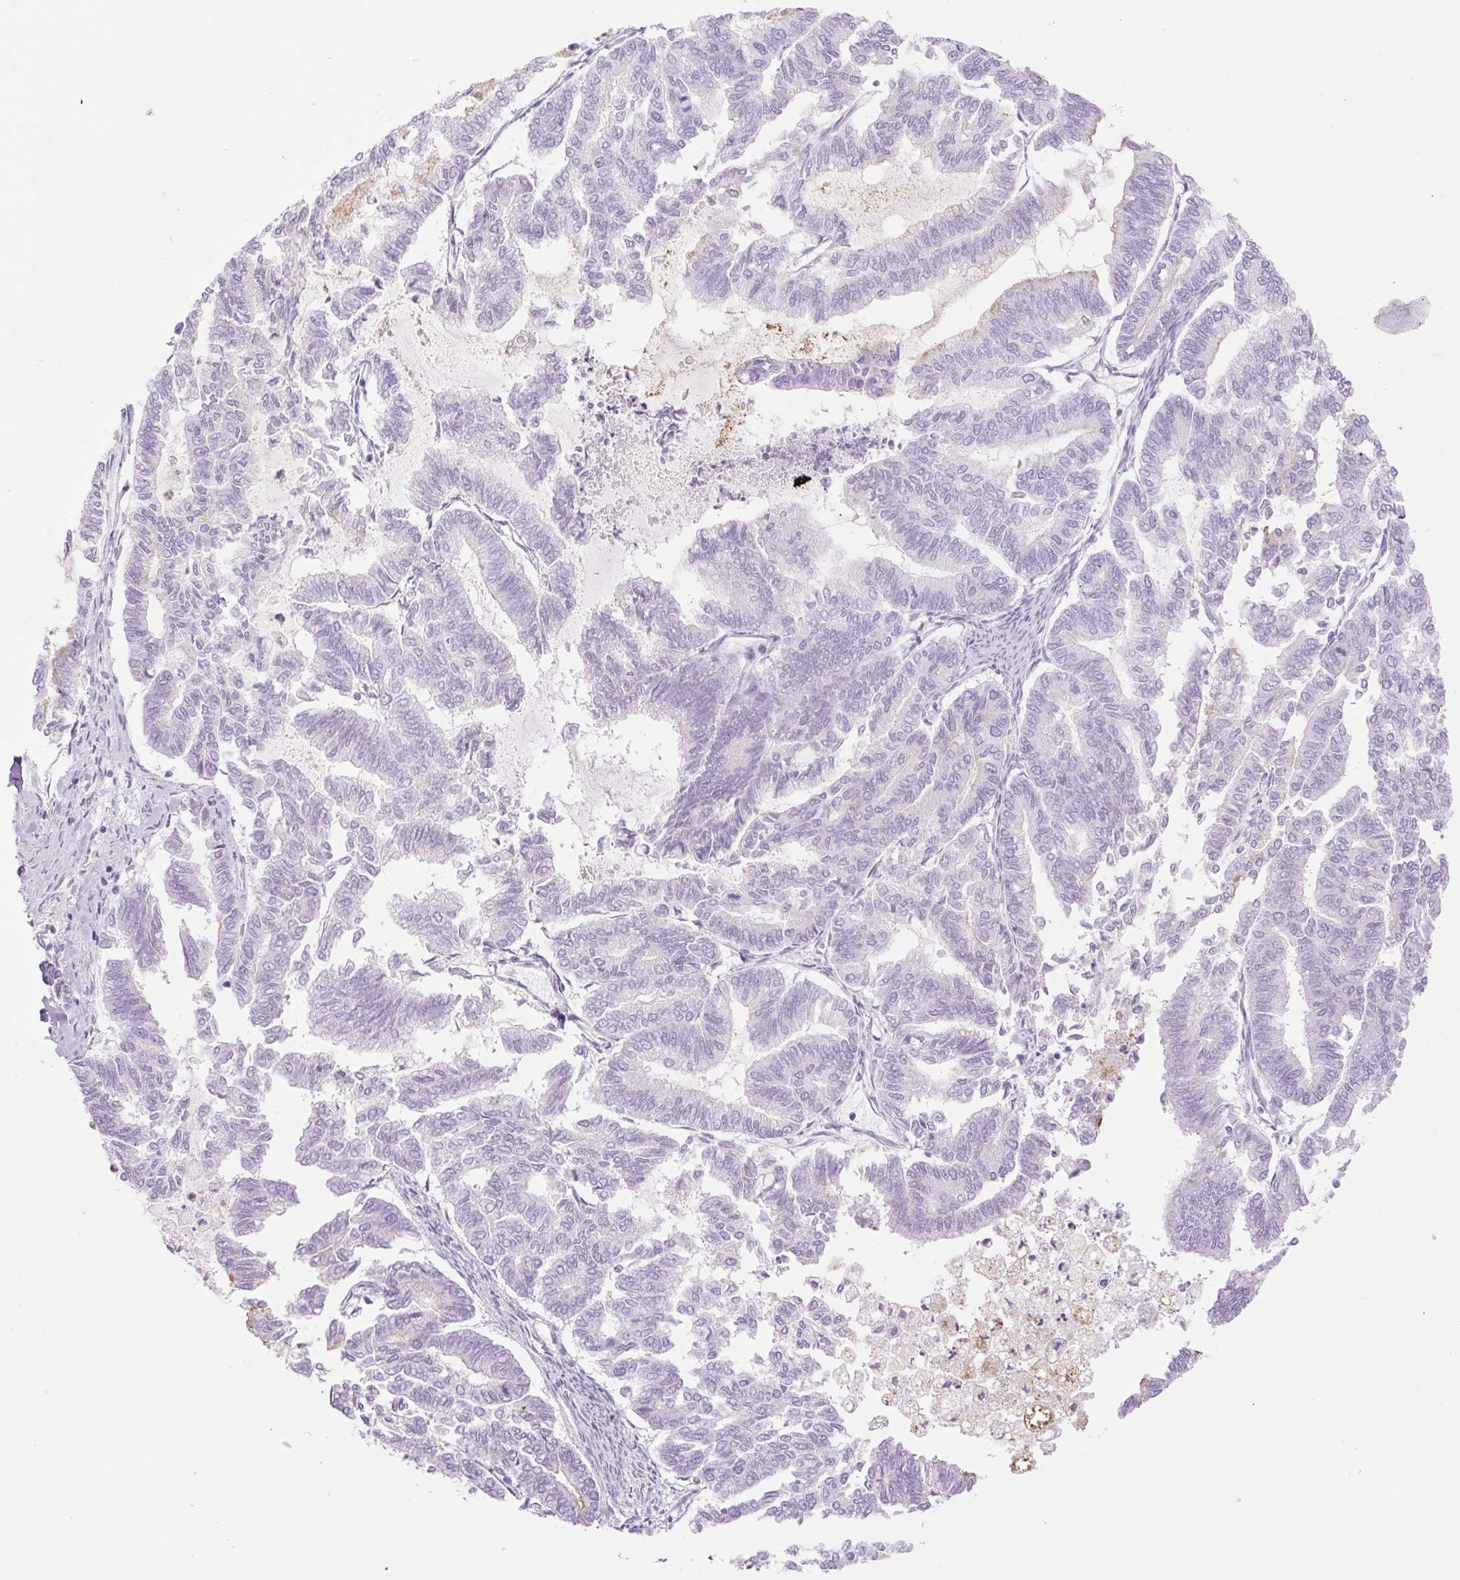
{"staining": {"intensity": "negative", "quantity": "none", "location": "none"}, "tissue": "endometrial cancer", "cell_type": "Tumor cells", "image_type": "cancer", "snomed": [{"axis": "morphology", "description": "Adenocarcinoma, NOS"}, {"axis": "topography", "description": "Endometrium"}], "caption": "Endometrial cancer (adenocarcinoma) was stained to show a protein in brown. There is no significant staining in tumor cells.", "gene": "TBX15", "patient": {"sex": "female", "age": 79}}